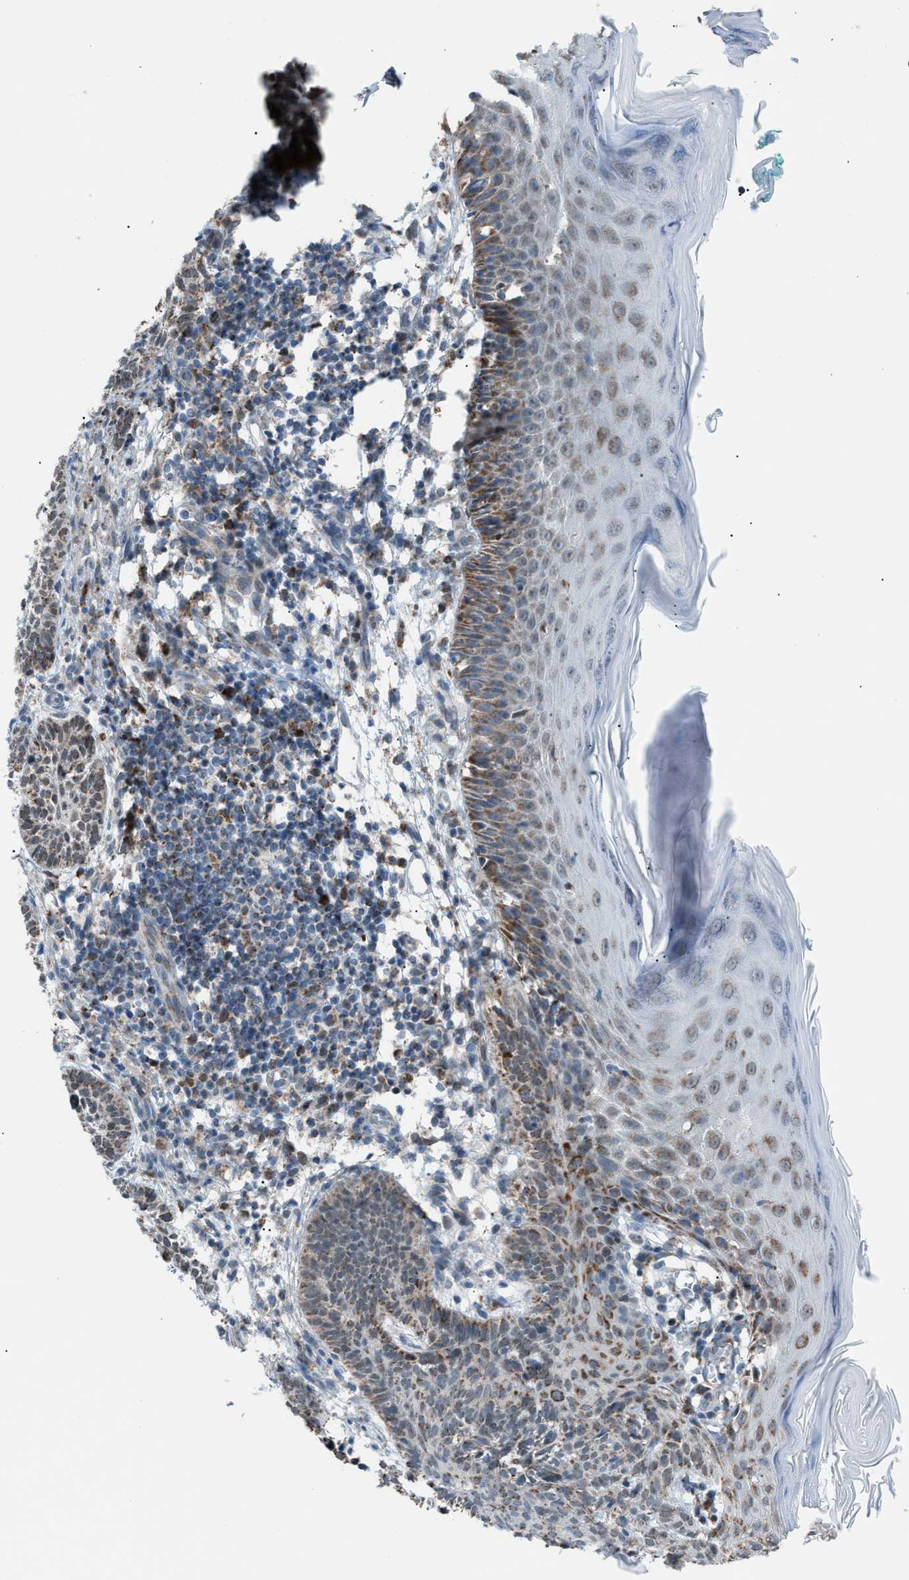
{"staining": {"intensity": "weak", "quantity": "25%-75%", "location": "nuclear"}, "tissue": "skin cancer", "cell_type": "Tumor cells", "image_type": "cancer", "snomed": [{"axis": "morphology", "description": "Basal cell carcinoma"}, {"axis": "topography", "description": "Skin"}], "caption": "The immunohistochemical stain shows weak nuclear expression in tumor cells of basal cell carcinoma (skin) tissue.", "gene": "SRM", "patient": {"sex": "male", "age": 60}}